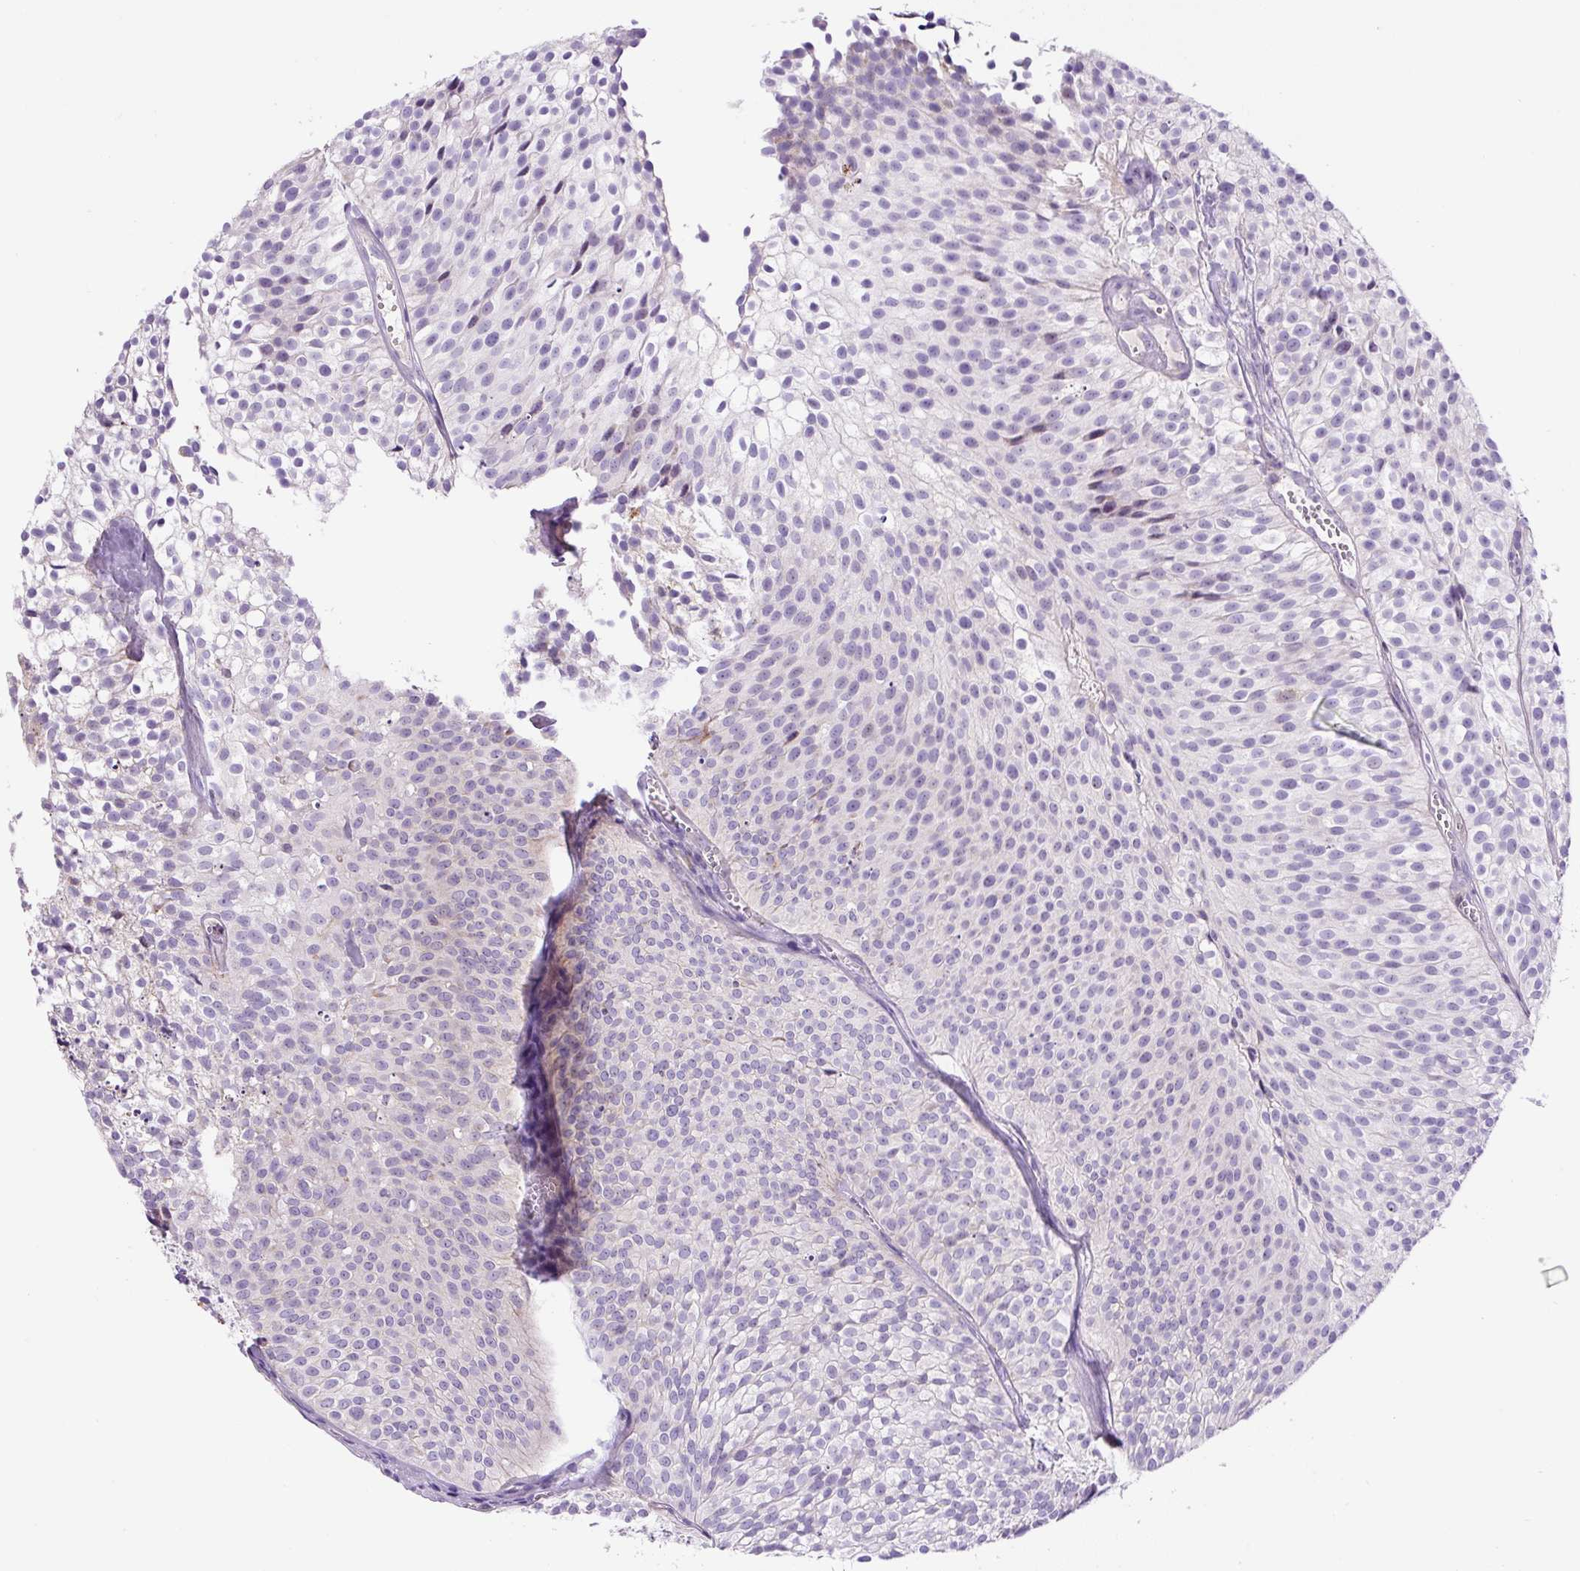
{"staining": {"intensity": "negative", "quantity": "none", "location": "none"}, "tissue": "urothelial cancer", "cell_type": "Tumor cells", "image_type": "cancer", "snomed": [{"axis": "morphology", "description": "Urothelial carcinoma, Low grade"}, {"axis": "topography", "description": "Urinary bladder"}], "caption": "The micrograph exhibits no staining of tumor cells in urothelial cancer.", "gene": "ZNF596", "patient": {"sex": "male", "age": 91}}